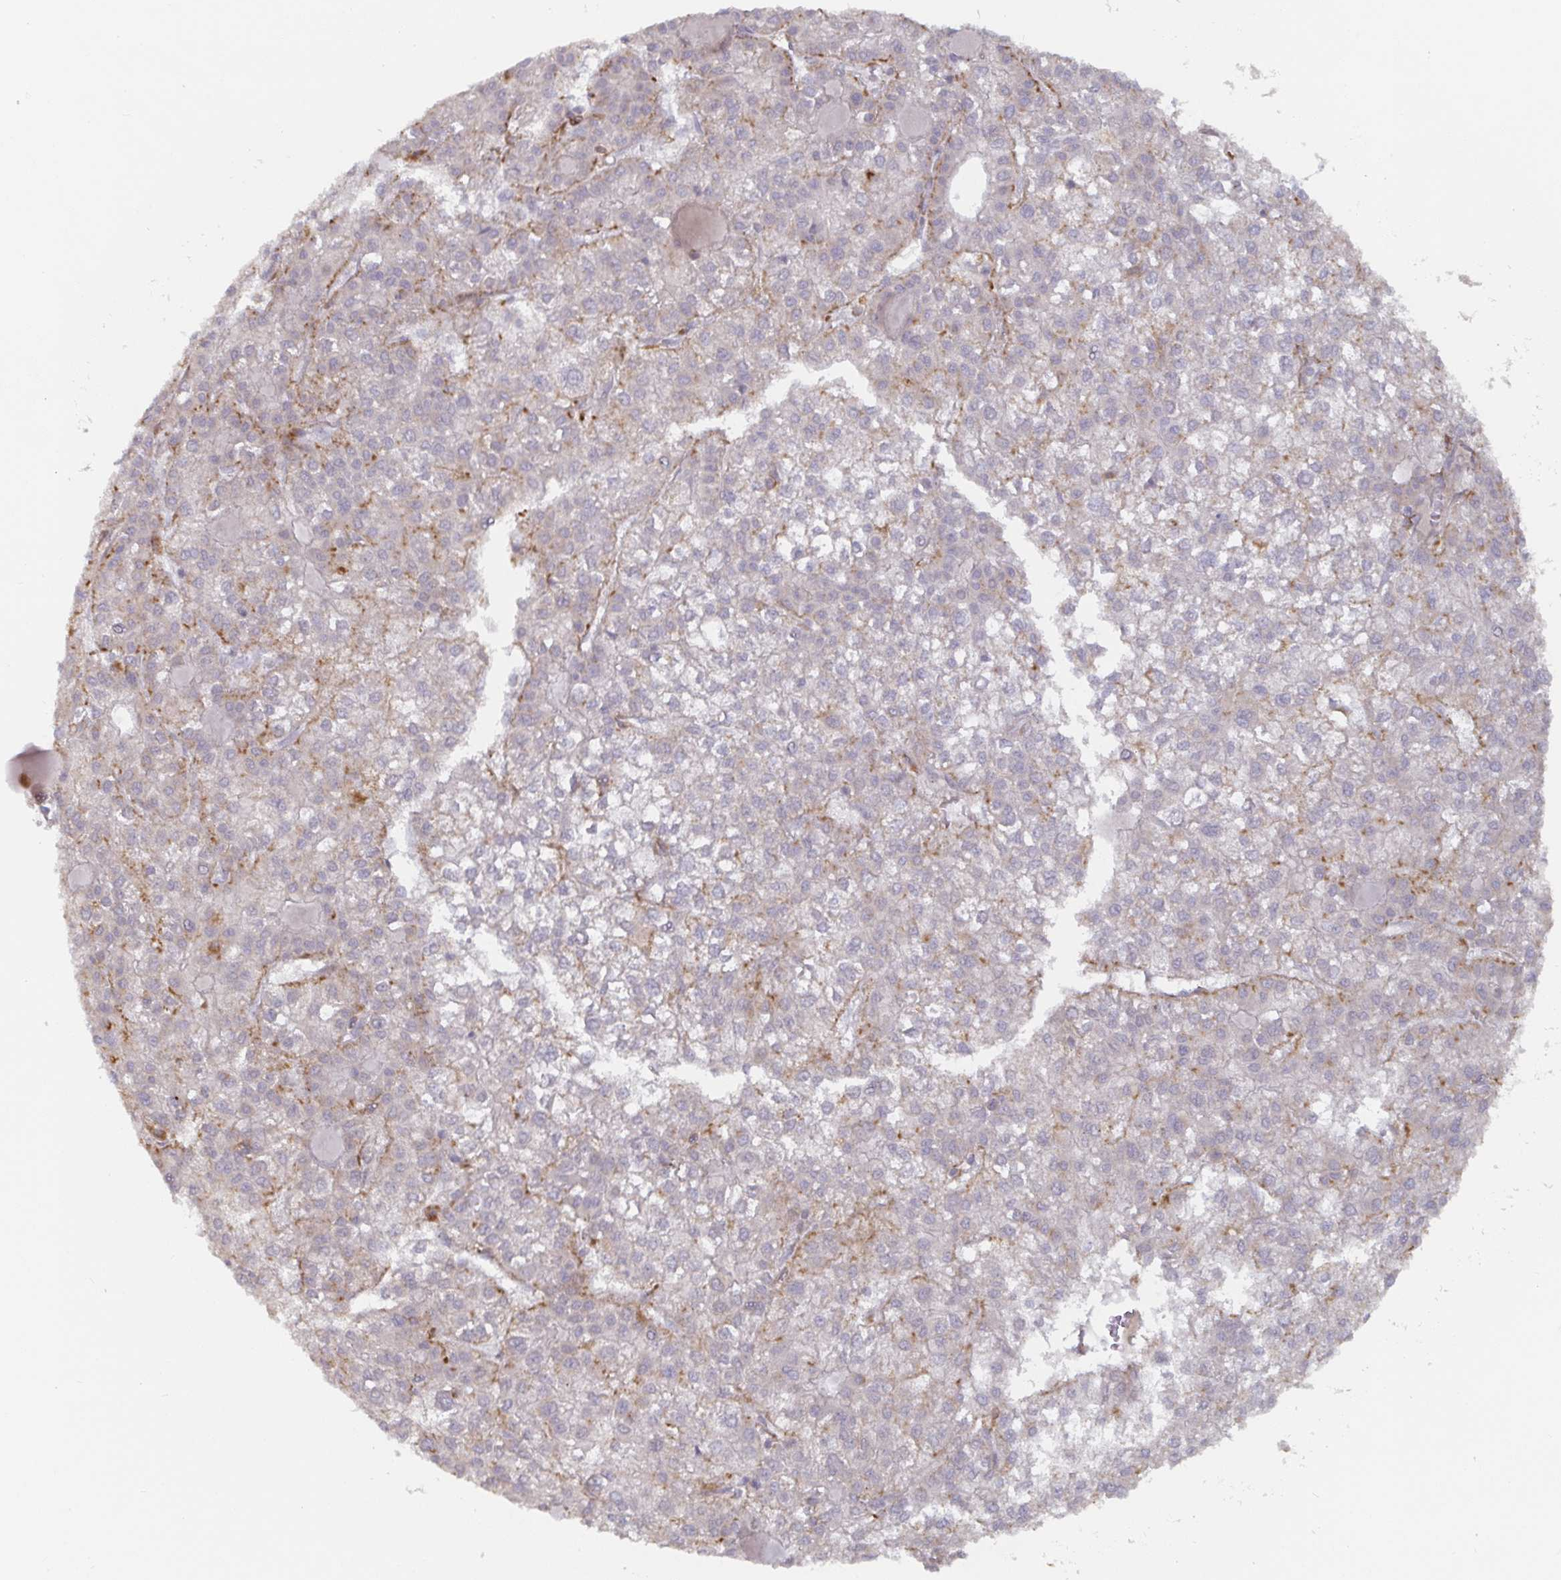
{"staining": {"intensity": "negative", "quantity": "none", "location": "none"}, "tissue": "liver cancer", "cell_type": "Tumor cells", "image_type": "cancer", "snomed": [{"axis": "morphology", "description": "Carcinoma, Hepatocellular, NOS"}, {"axis": "topography", "description": "Liver"}], "caption": "Tumor cells show no significant protein positivity in liver hepatocellular carcinoma.", "gene": "CDH18", "patient": {"sex": "female", "age": 43}}